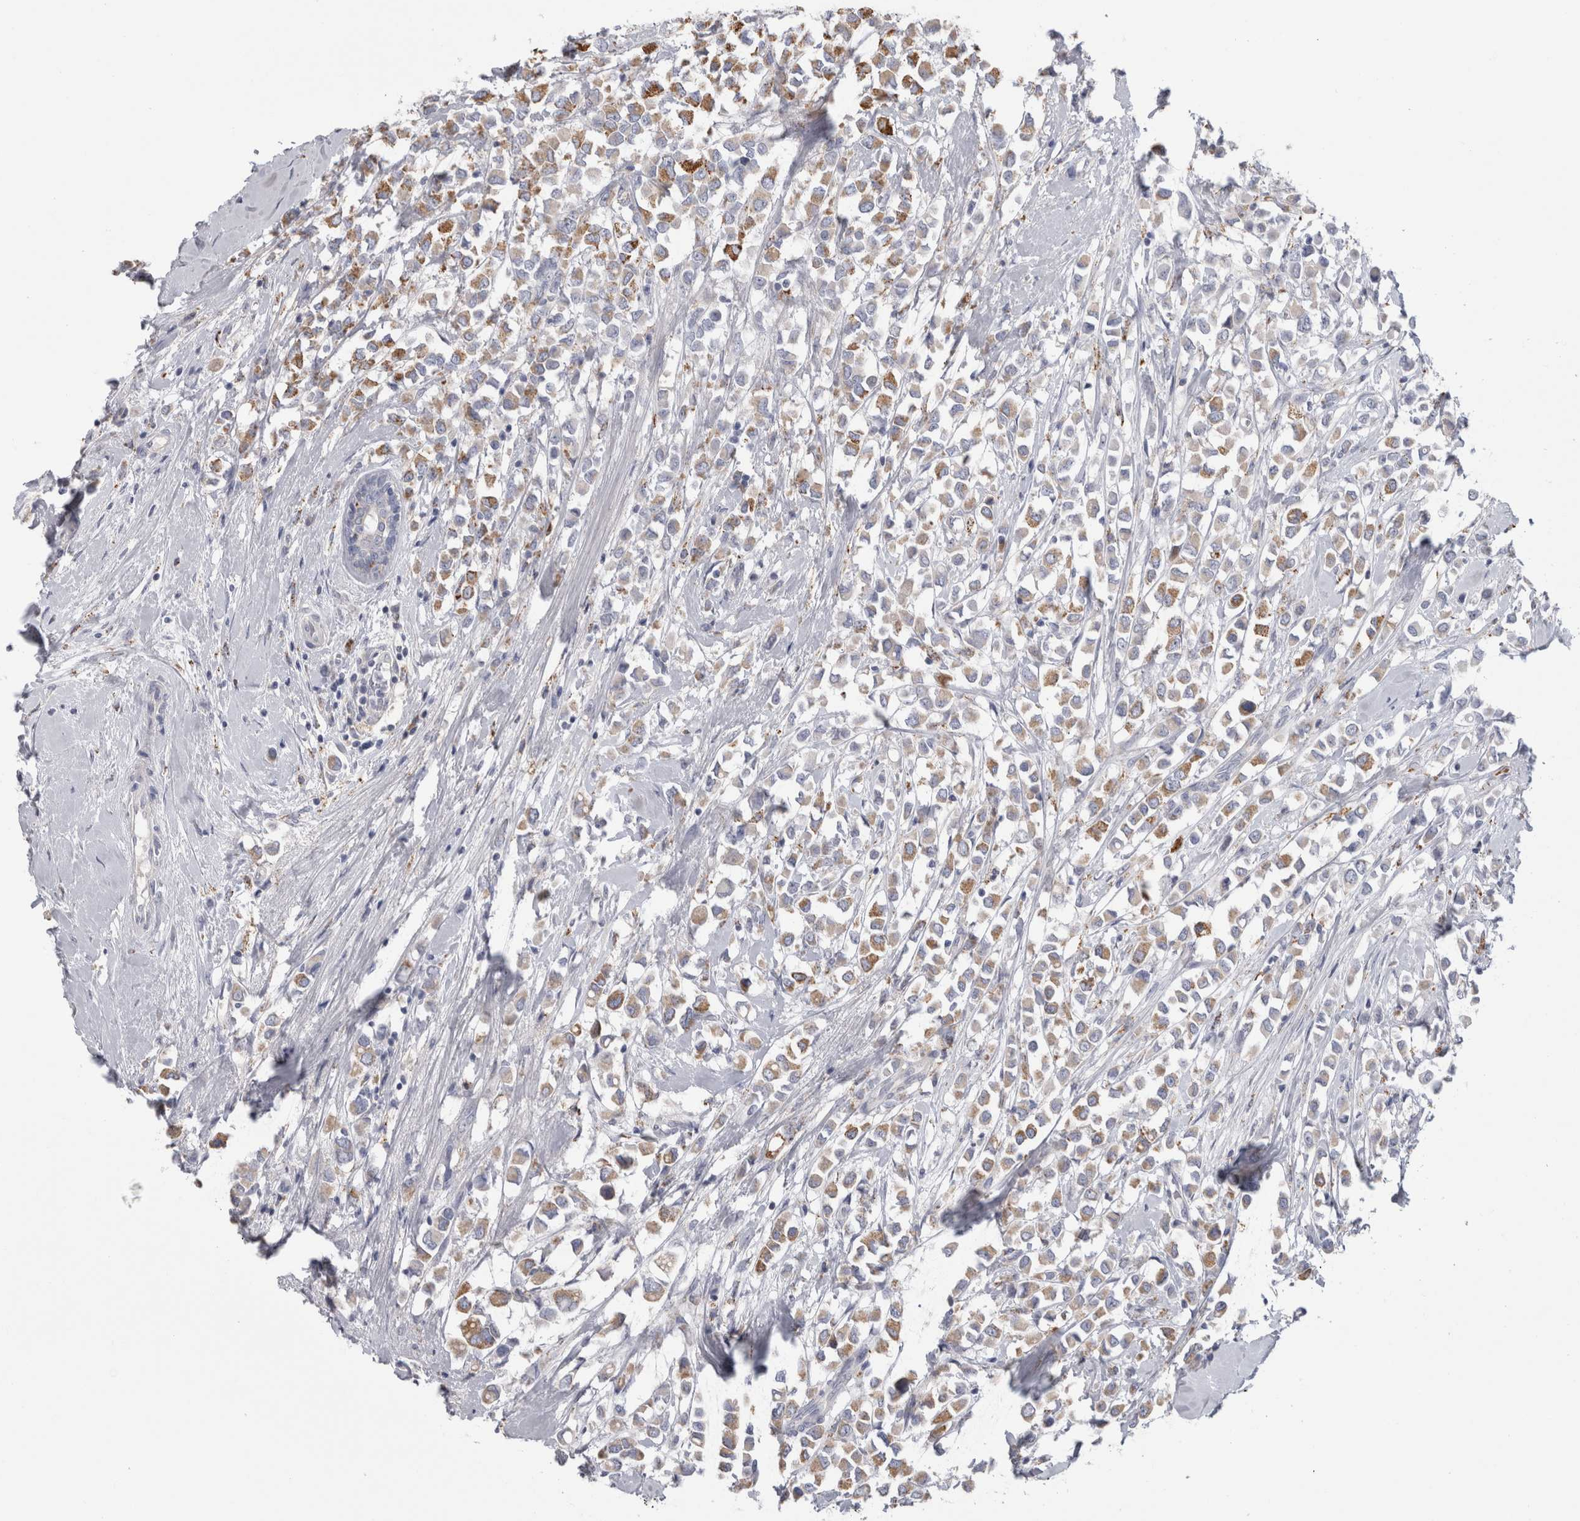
{"staining": {"intensity": "strong", "quantity": "25%-75%", "location": "cytoplasmic/membranous"}, "tissue": "breast cancer", "cell_type": "Tumor cells", "image_type": "cancer", "snomed": [{"axis": "morphology", "description": "Duct carcinoma"}, {"axis": "topography", "description": "Breast"}], "caption": "Strong cytoplasmic/membranous protein staining is present in approximately 25%-75% of tumor cells in intraductal carcinoma (breast).", "gene": "GATM", "patient": {"sex": "female", "age": 61}}